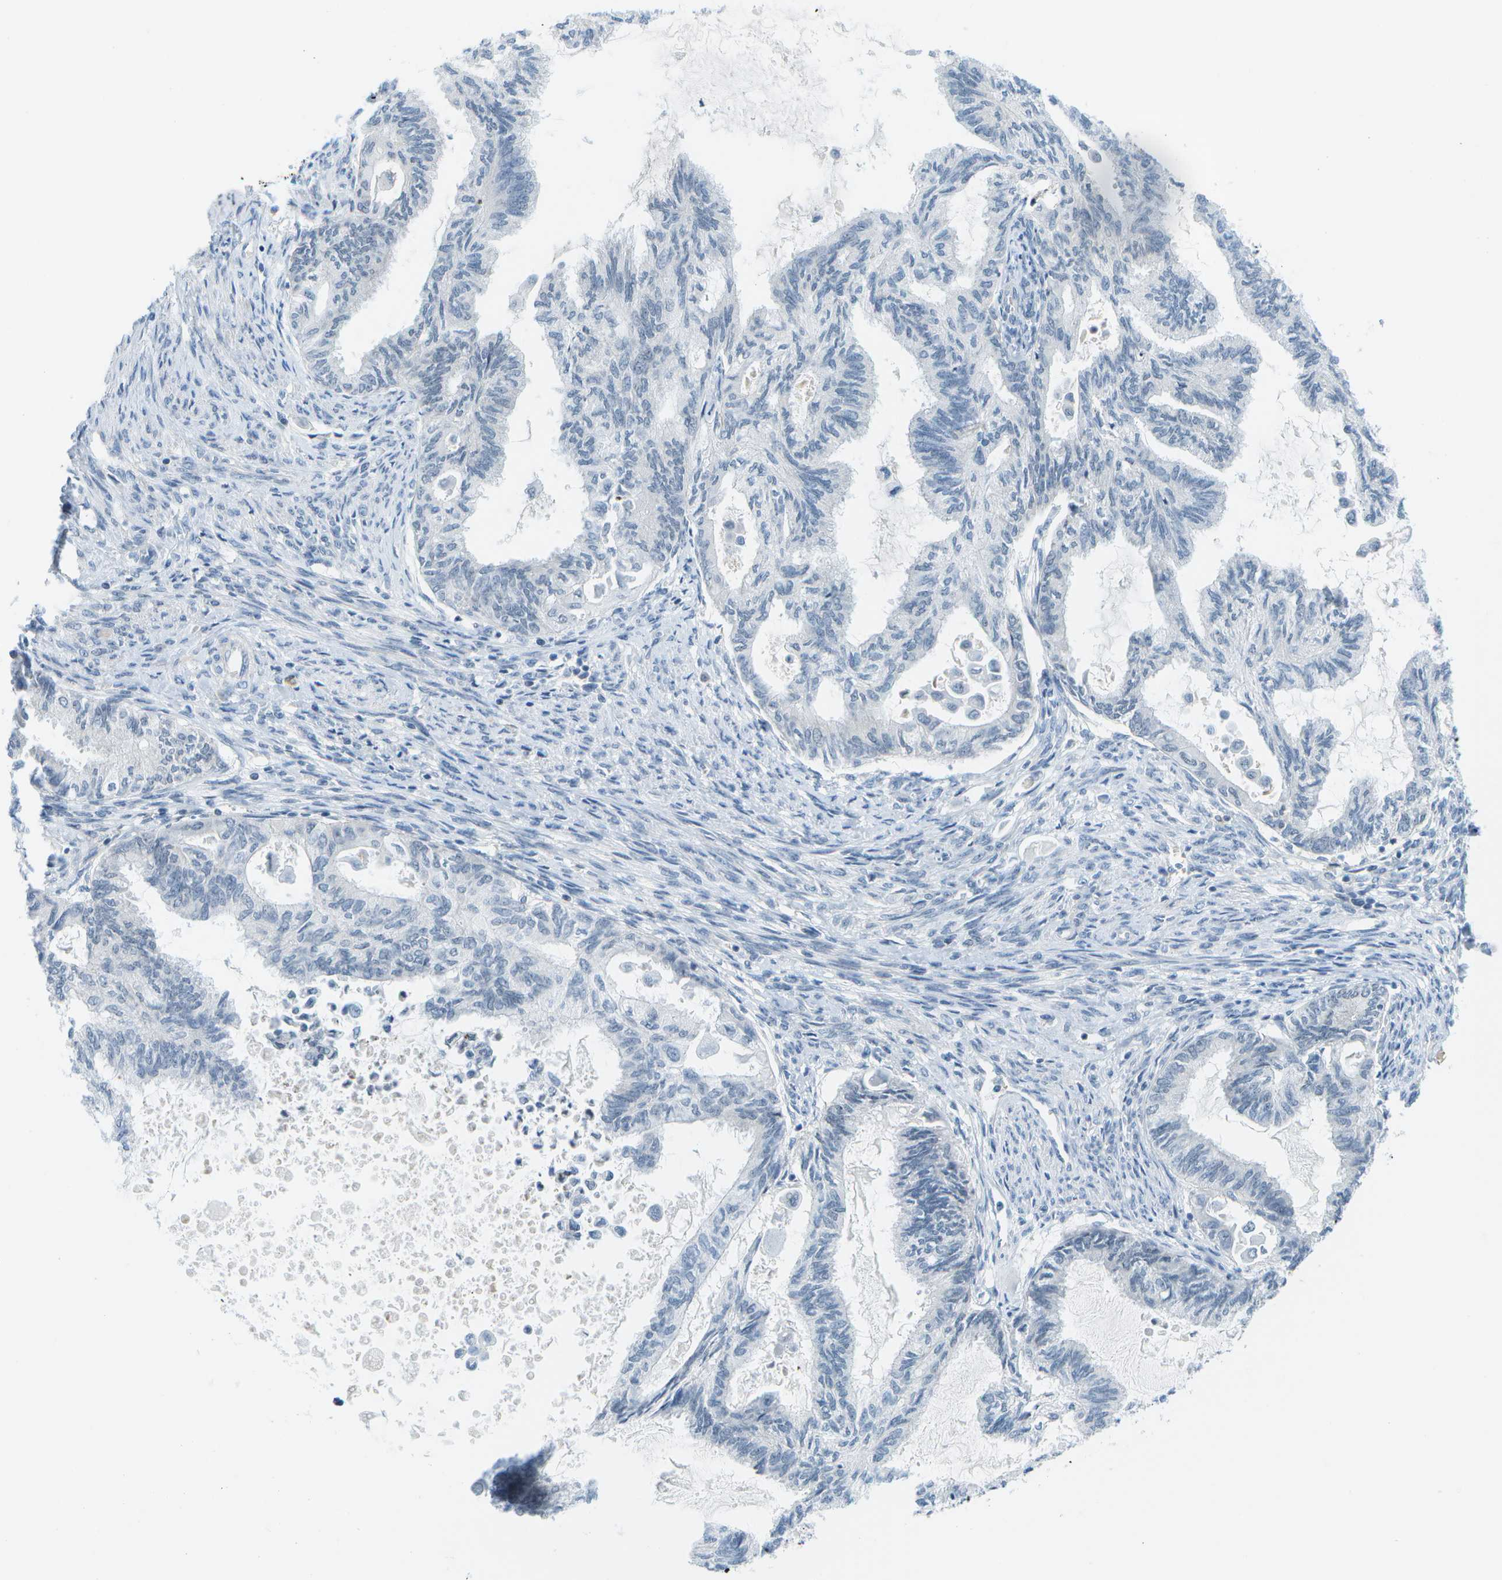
{"staining": {"intensity": "negative", "quantity": "none", "location": "none"}, "tissue": "cervical cancer", "cell_type": "Tumor cells", "image_type": "cancer", "snomed": [{"axis": "morphology", "description": "Normal tissue, NOS"}, {"axis": "morphology", "description": "Adenocarcinoma, NOS"}, {"axis": "topography", "description": "Cervix"}, {"axis": "topography", "description": "Endometrium"}], "caption": "The photomicrograph displays no staining of tumor cells in adenocarcinoma (cervical).", "gene": "PITHD1", "patient": {"sex": "female", "age": 86}}